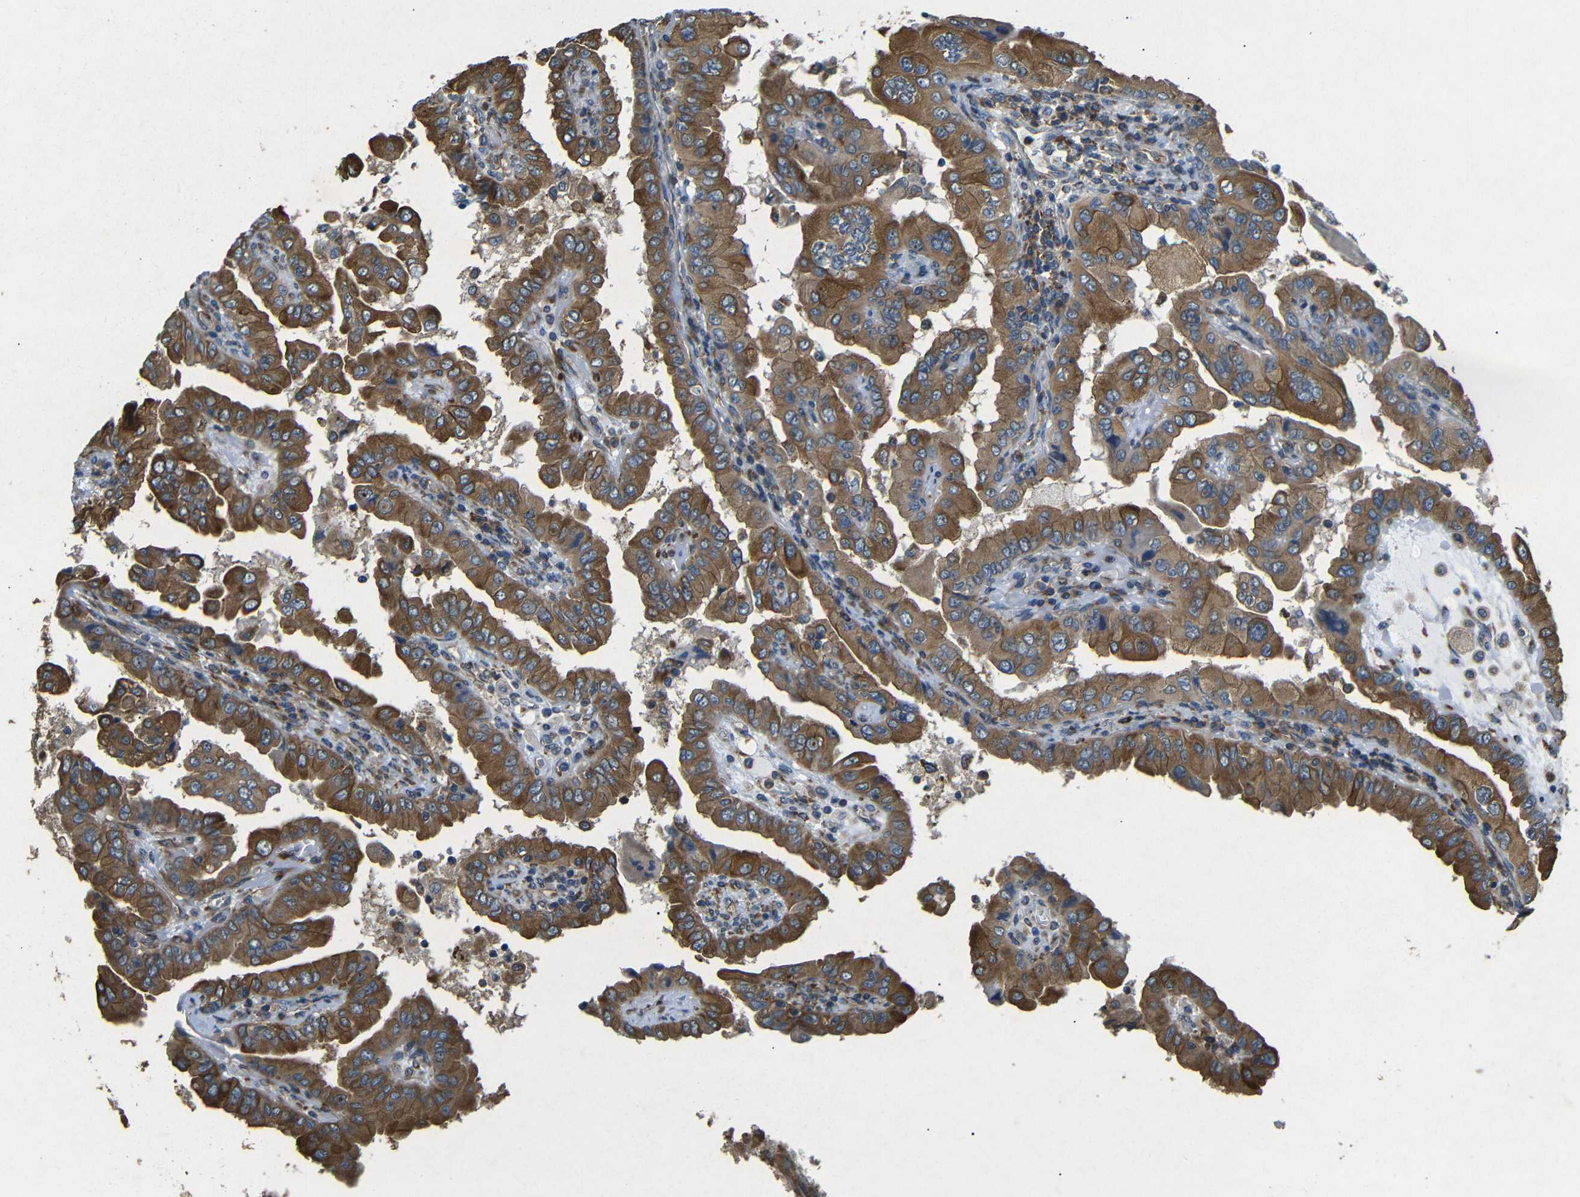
{"staining": {"intensity": "strong", "quantity": ">75%", "location": "cytoplasmic/membranous"}, "tissue": "thyroid cancer", "cell_type": "Tumor cells", "image_type": "cancer", "snomed": [{"axis": "morphology", "description": "Papillary adenocarcinoma, NOS"}, {"axis": "topography", "description": "Thyroid gland"}], "caption": "Papillary adenocarcinoma (thyroid) stained with a brown dye displays strong cytoplasmic/membranous positive staining in approximately >75% of tumor cells.", "gene": "BTF3", "patient": {"sex": "male", "age": 33}}